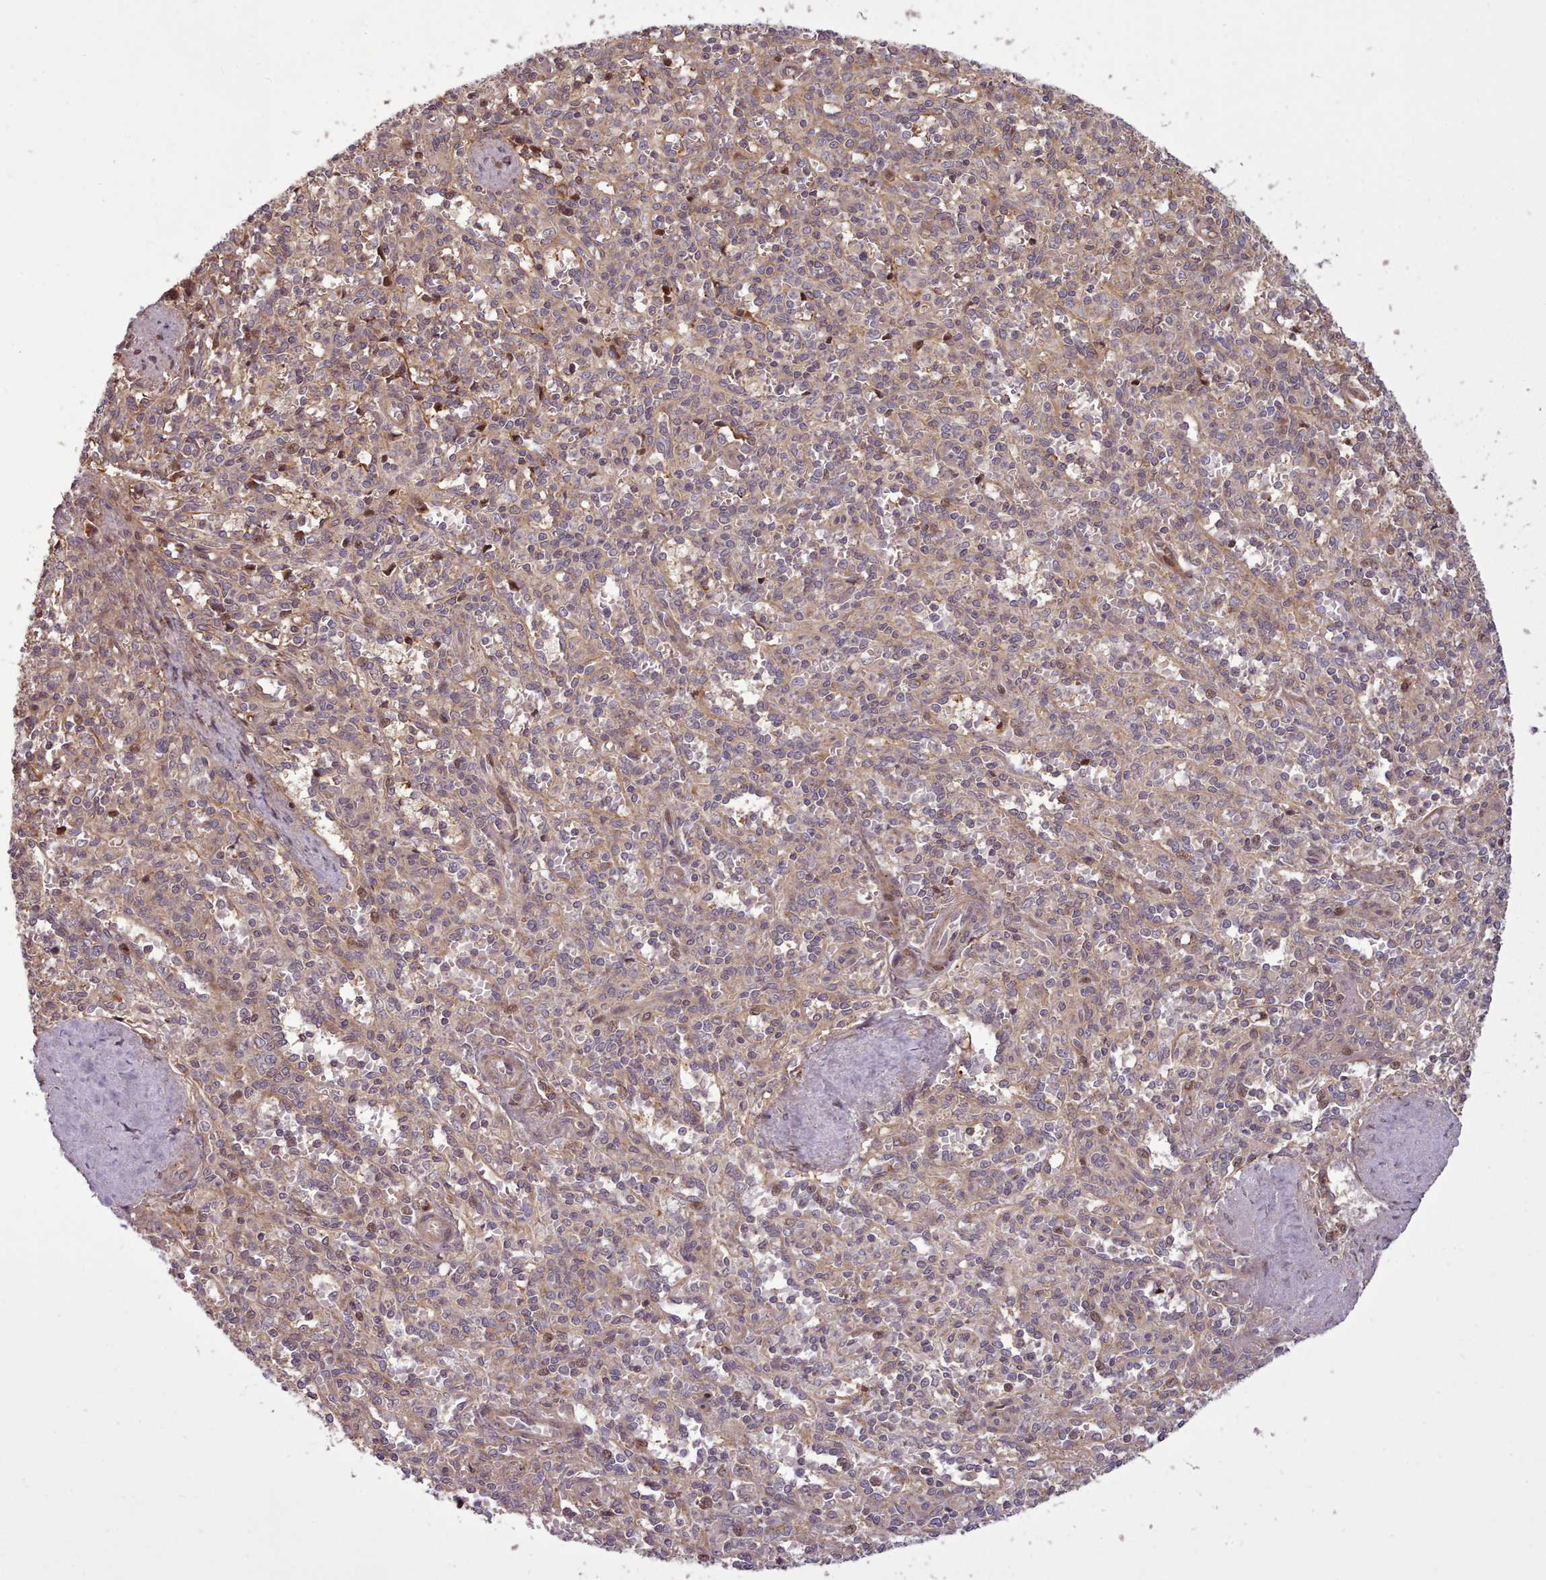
{"staining": {"intensity": "moderate", "quantity": "25%-75%", "location": "cytoplasmic/membranous,nuclear"}, "tissue": "spleen", "cell_type": "Cells in red pulp", "image_type": "normal", "snomed": [{"axis": "morphology", "description": "Normal tissue, NOS"}, {"axis": "topography", "description": "Spleen"}], "caption": "This micrograph exhibits normal spleen stained with IHC to label a protein in brown. The cytoplasmic/membranous,nuclear of cells in red pulp show moderate positivity for the protein. Nuclei are counter-stained blue.", "gene": "NLRP7", "patient": {"sex": "female", "age": 70}}